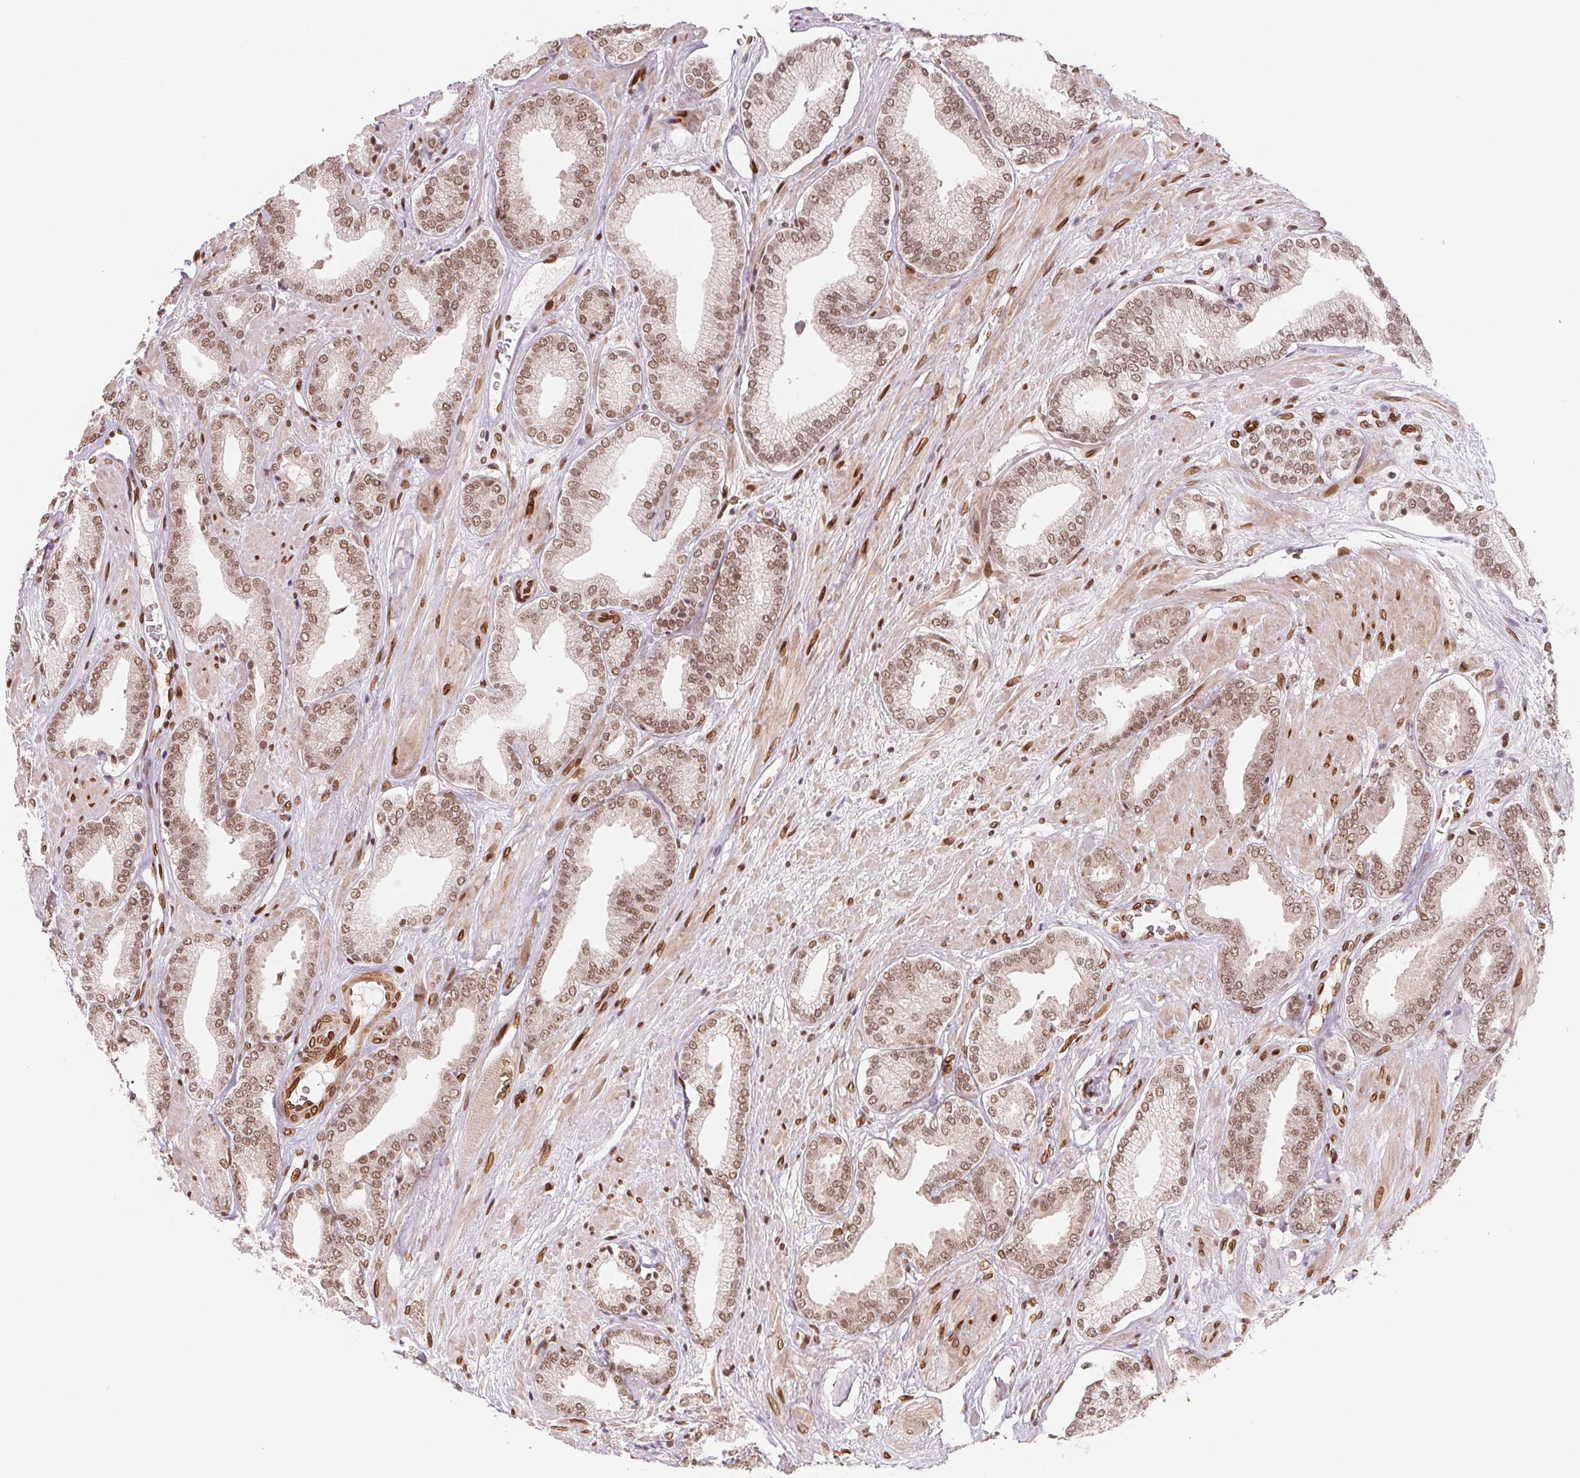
{"staining": {"intensity": "moderate", "quantity": ">75%", "location": "cytoplasmic/membranous,nuclear"}, "tissue": "prostate cancer", "cell_type": "Tumor cells", "image_type": "cancer", "snomed": [{"axis": "morphology", "description": "Adenocarcinoma, High grade"}, {"axis": "topography", "description": "Prostate"}], "caption": "A brown stain highlights moderate cytoplasmic/membranous and nuclear expression of a protein in prostate cancer tumor cells.", "gene": "SAP30BP", "patient": {"sex": "male", "age": 56}}